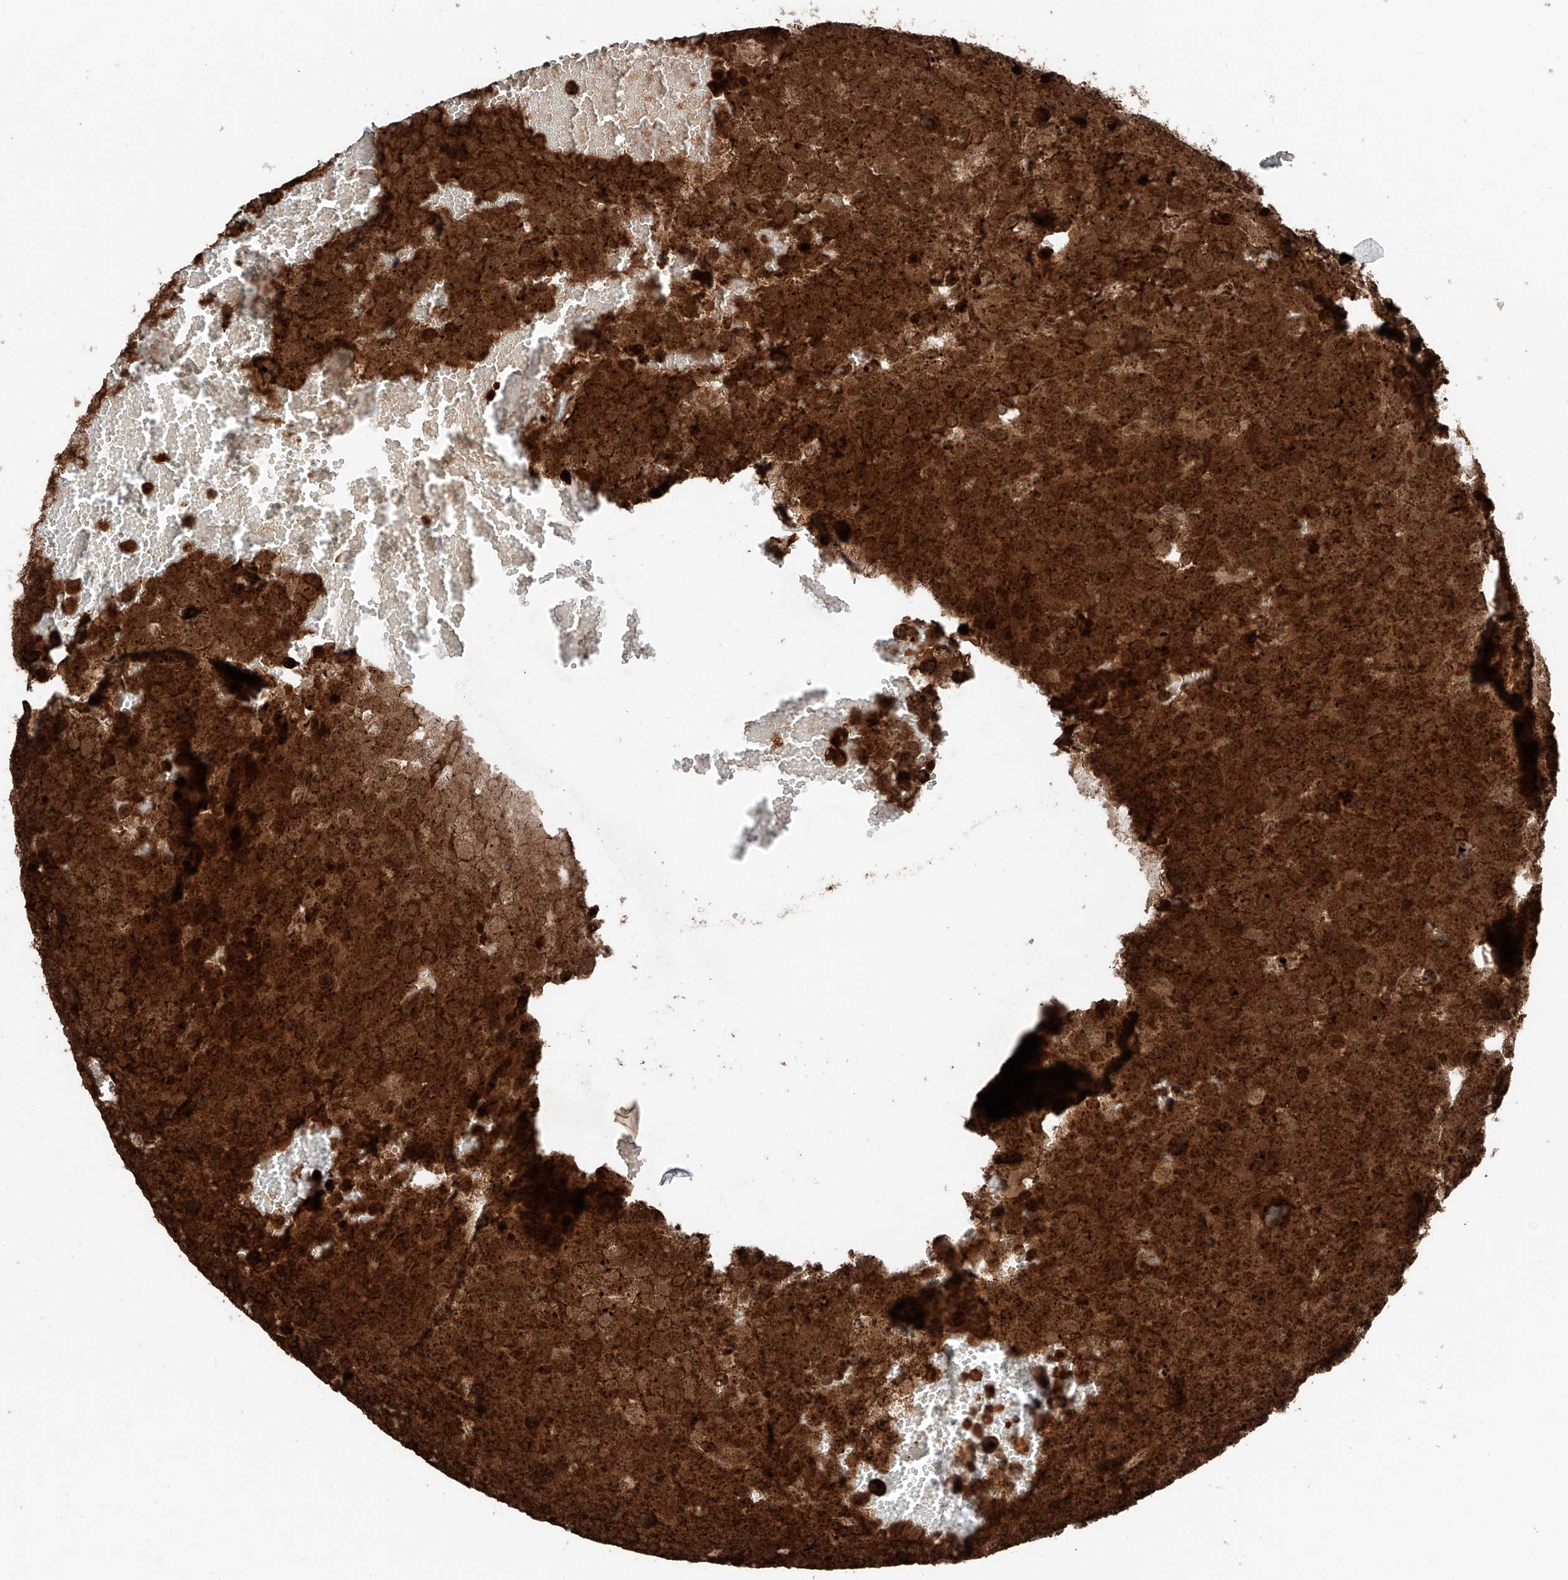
{"staining": {"intensity": "strong", "quantity": ">75%", "location": "cytoplasmic/membranous,nuclear"}, "tissue": "testis cancer", "cell_type": "Tumor cells", "image_type": "cancer", "snomed": [{"axis": "morphology", "description": "Seminoma, NOS"}, {"axis": "topography", "description": "Testis"}], "caption": "A photomicrograph showing strong cytoplasmic/membranous and nuclear staining in about >75% of tumor cells in testis cancer, as visualized by brown immunohistochemical staining.", "gene": "ZSCAN29", "patient": {"sex": "male", "age": 71}}